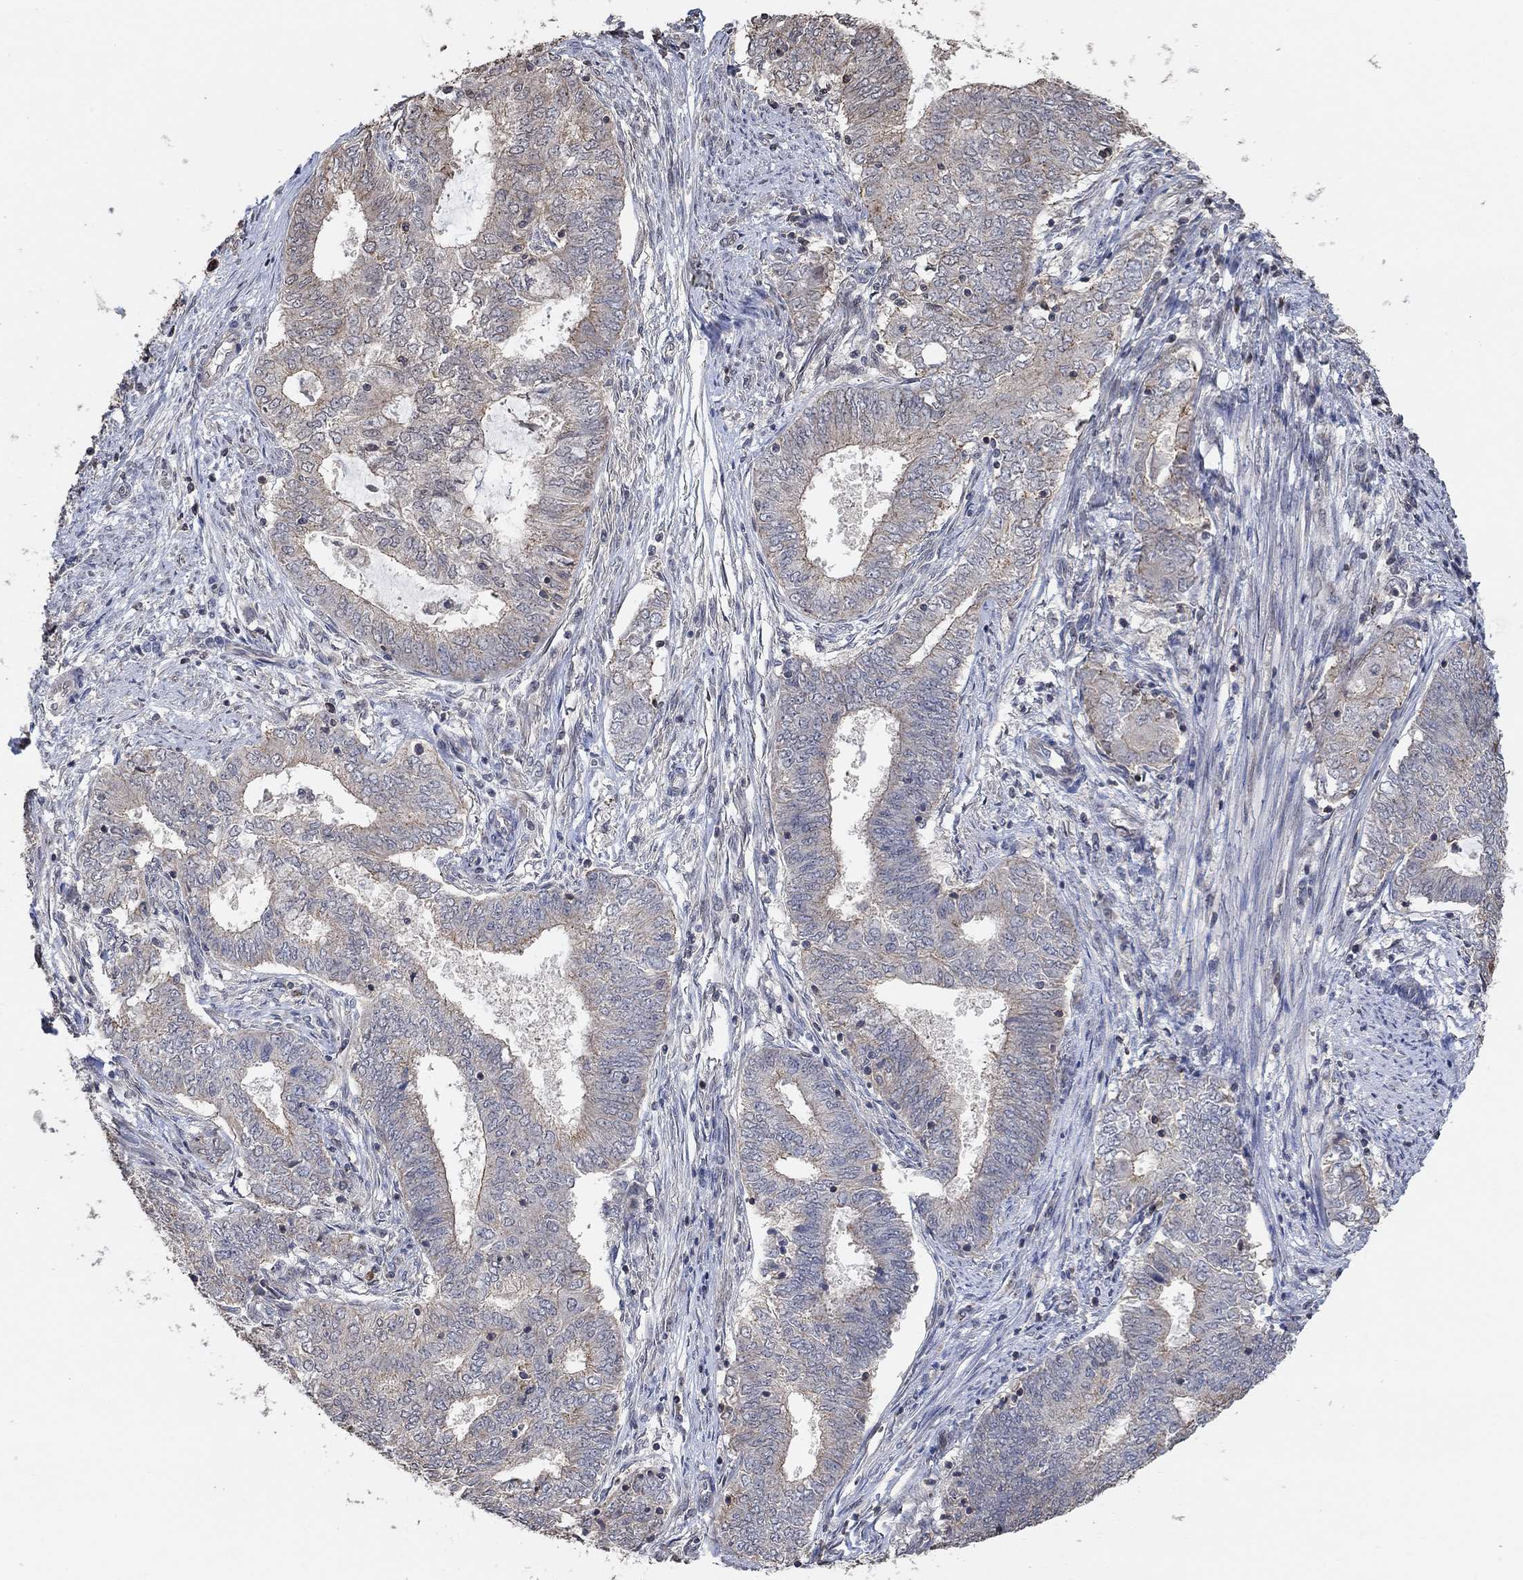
{"staining": {"intensity": "moderate", "quantity": "<25%", "location": "cytoplasmic/membranous"}, "tissue": "endometrial cancer", "cell_type": "Tumor cells", "image_type": "cancer", "snomed": [{"axis": "morphology", "description": "Adenocarcinoma, NOS"}, {"axis": "topography", "description": "Endometrium"}], "caption": "Immunohistochemical staining of endometrial adenocarcinoma shows low levels of moderate cytoplasmic/membranous positivity in approximately <25% of tumor cells.", "gene": "UNC5B", "patient": {"sex": "female", "age": 62}}